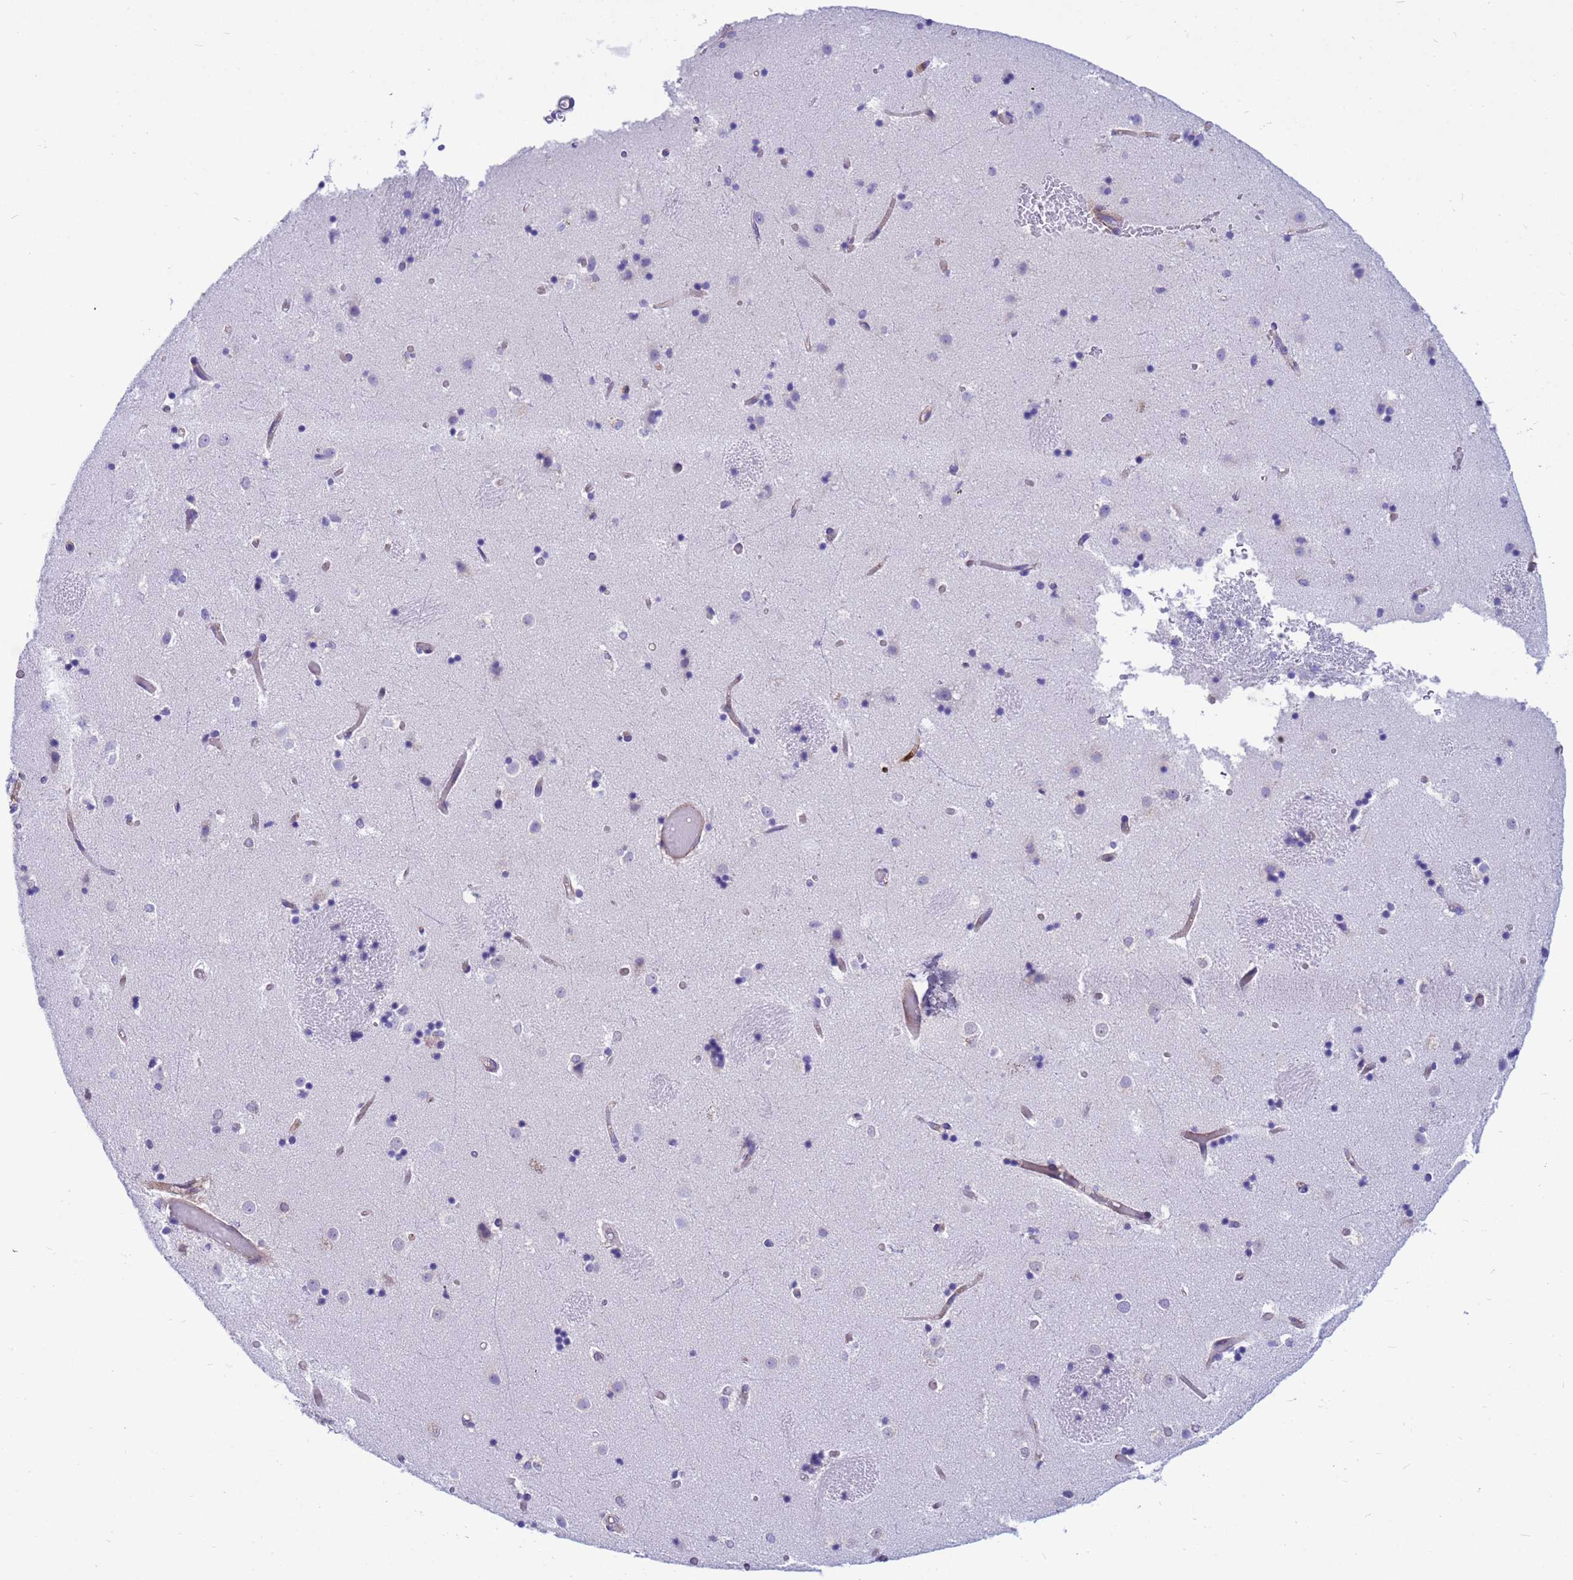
{"staining": {"intensity": "negative", "quantity": "none", "location": "none"}, "tissue": "caudate", "cell_type": "Glial cells", "image_type": "normal", "snomed": [{"axis": "morphology", "description": "Normal tissue, NOS"}, {"axis": "topography", "description": "Lateral ventricle wall"}], "caption": "IHC histopathology image of normal caudate: human caudate stained with DAB demonstrates no significant protein positivity in glial cells.", "gene": "ORM1", "patient": {"sex": "female", "age": 52}}